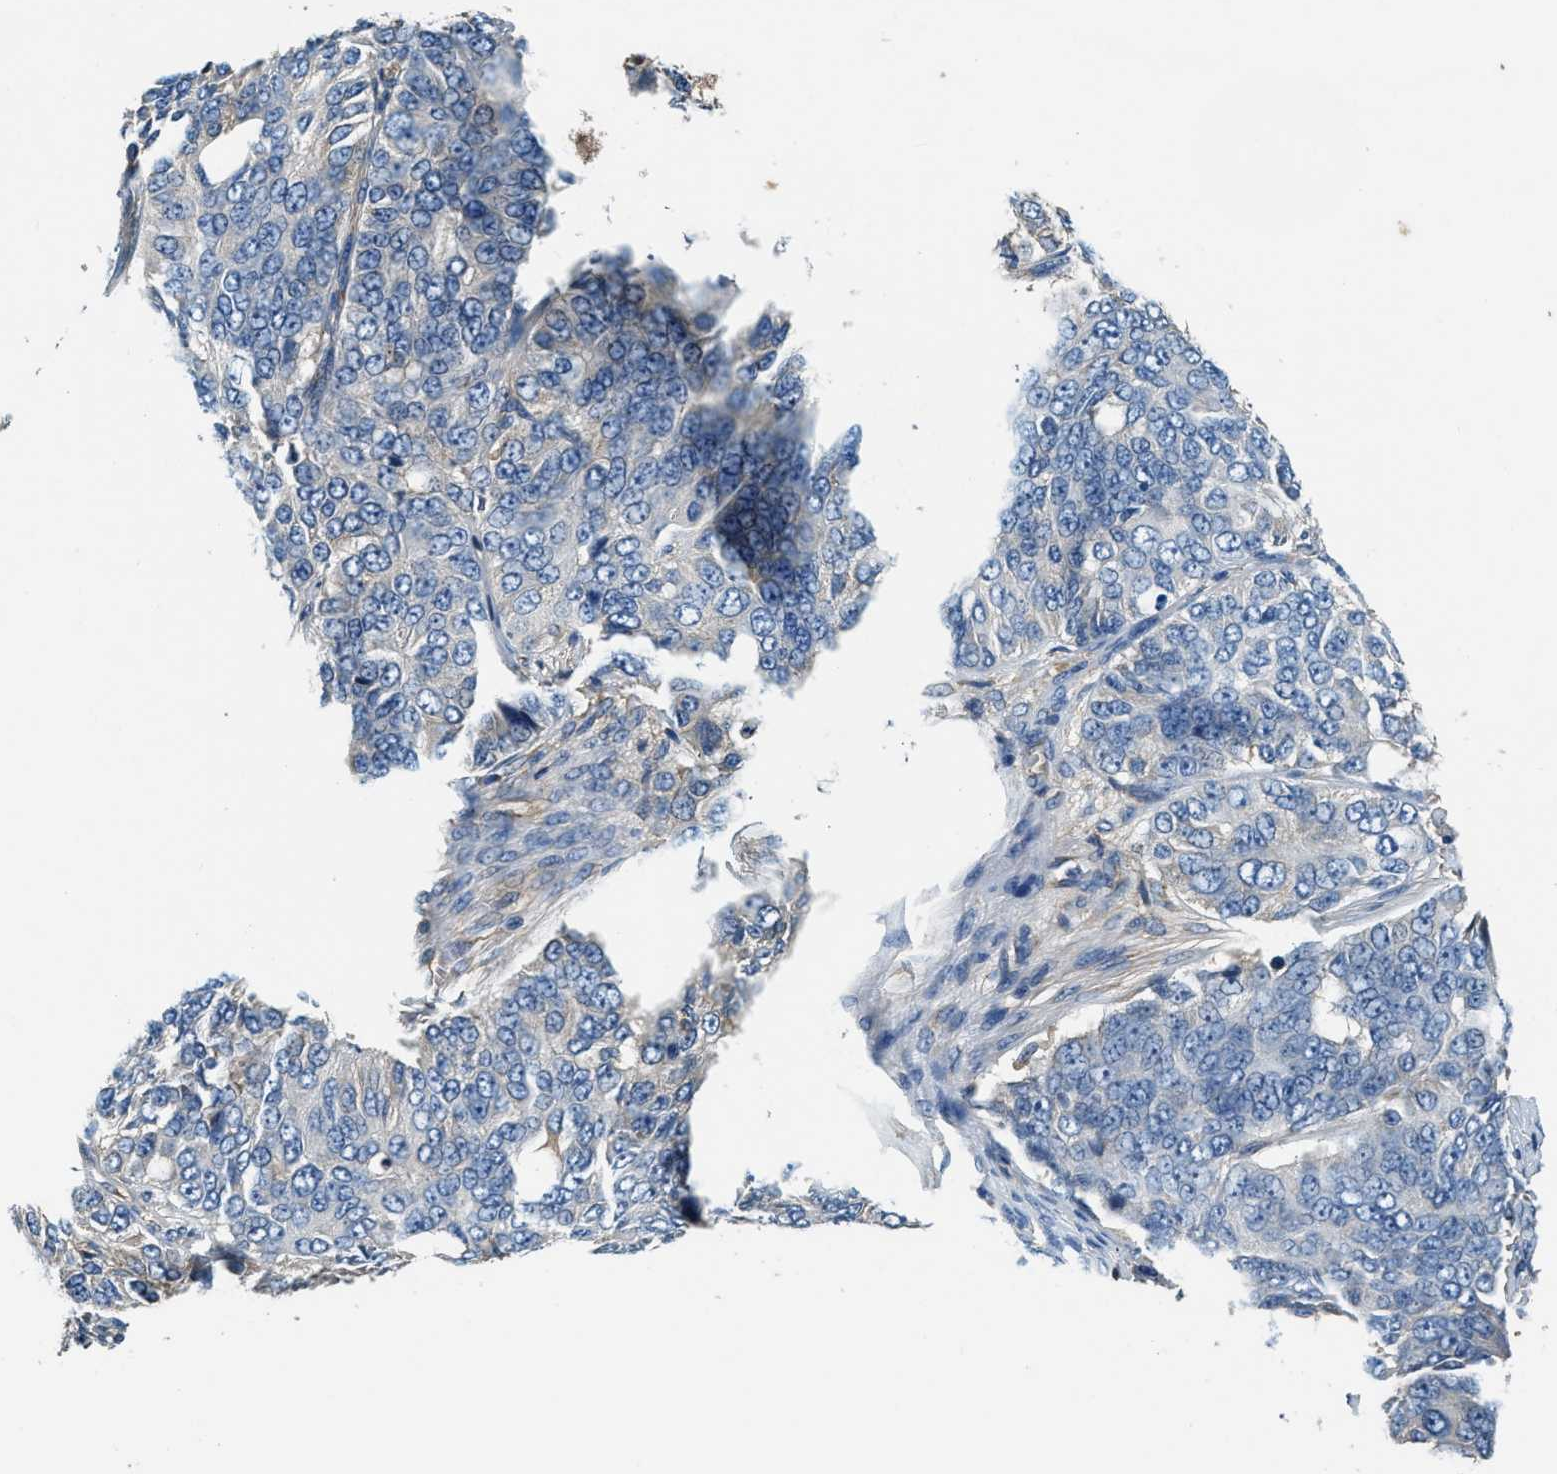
{"staining": {"intensity": "negative", "quantity": "none", "location": "none"}, "tissue": "ovarian cancer", "cell_type": "Tumor cells", "image_type": "cancer", "snomed": [{"axis": "morphology", "description": "Carcinoma, endometroid"}, {"axis": "topography", "description": "Ovary"}], "caption": "The immunohistochemistry image has no significant staining in tumor cells of ovarian cancer tissue.", "gene": "EEA1", "patient": {"sex": "female", "age": 51}}